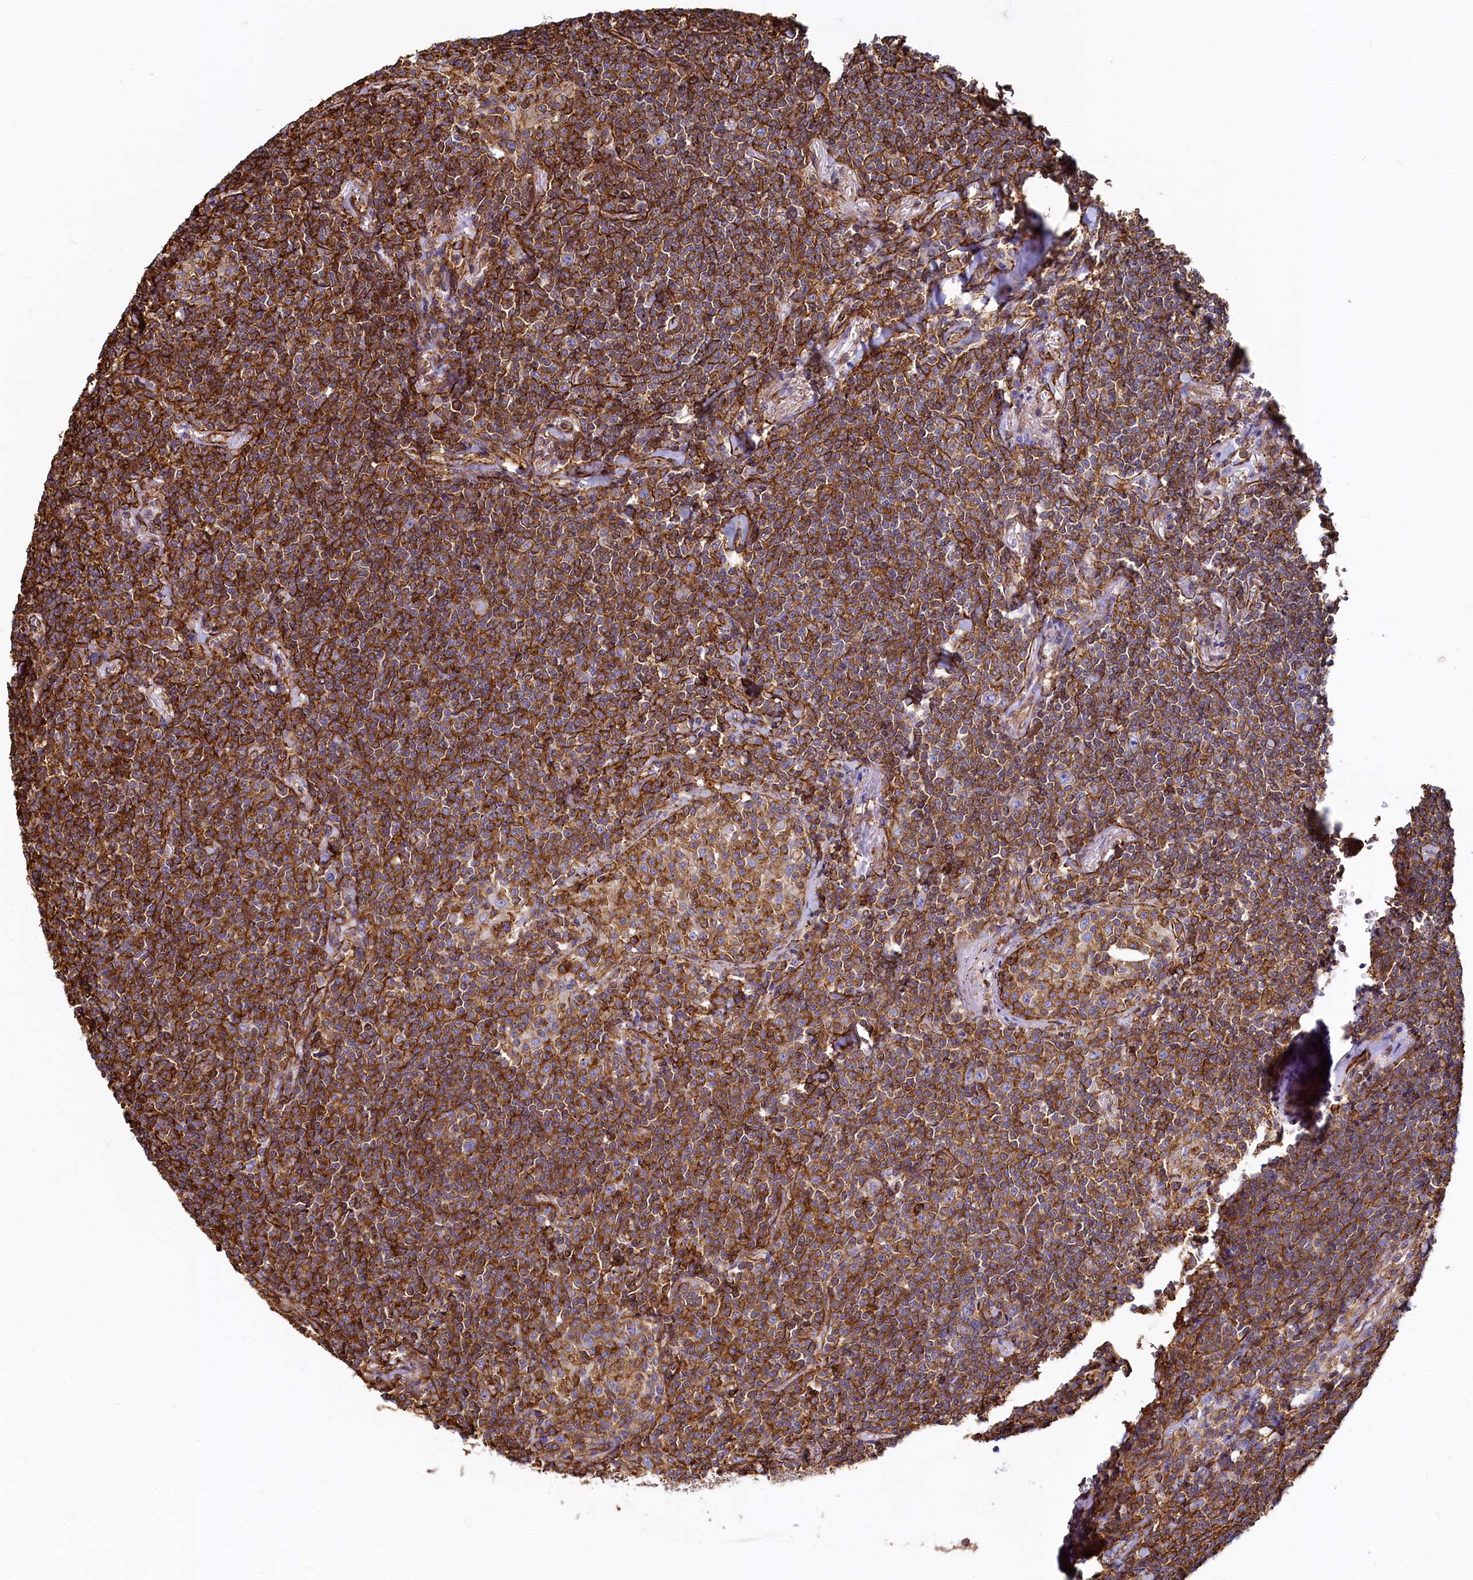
{"staining": {"intensity": "strong", "quantity": ">75%", "location": "cytoplasmic/membranous"}, "tissue": "lymphoma", "cell_type": "Tumor cells", "image_type": "cancer", "snomed": [{"axis": "morphology", "description": "Malignant lymphoma, non-Hodgkin's type, Low grade"}, {"axis": "topography", "description": "Lung"}], "caption": "Low-grade malignant lymphoma, non-Hodgkin's type tissue demonstrates strong cytoplasmic/membranous expression in about >75% of tumor cells, visualized by immunohistochemistry.", "gene": "THBS1", "patient": {"sex": "female", "age": 71}}